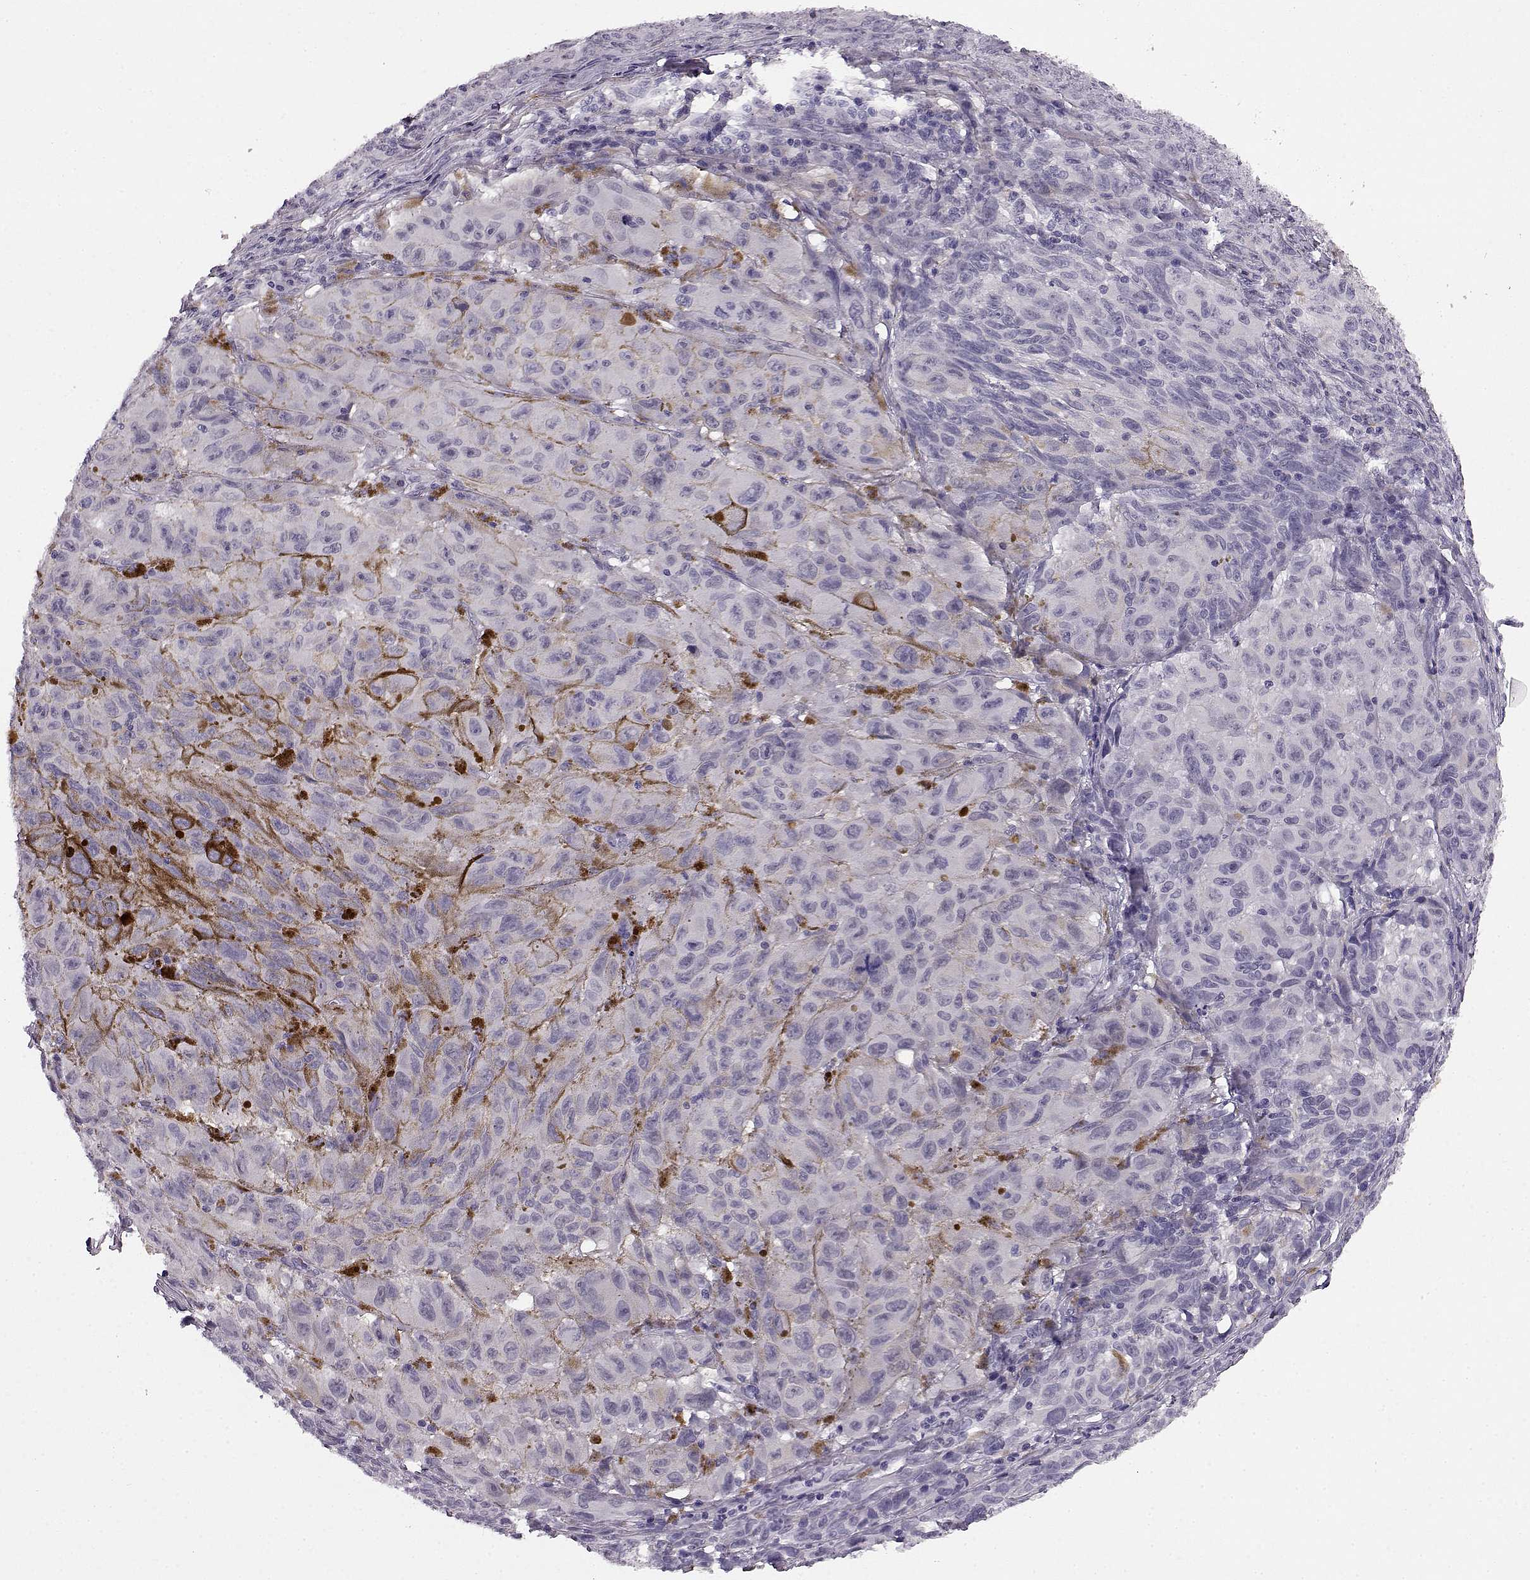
{"staining": {"intensity": "negative", "quantity": "none", "location": "none"}, "tissue": "melanoma", "cell_type": "Tumor cells", "image_type": "cancer", "snomed": [{"axis": "morphology", "description": "Malignant melanoma, NOS"}, {"axis": "topography", "description": "Vulva, labia, clitoris and Bartholin´s gland, NO"}], "caption": "Immunohistochemistry (IHC) histopathology image of human malignant melanoma stained for a protein (brown), which shows no staining in tumor cells.", "gene": "TRIM69", "patient": {"sex": "female", "age": 75}}